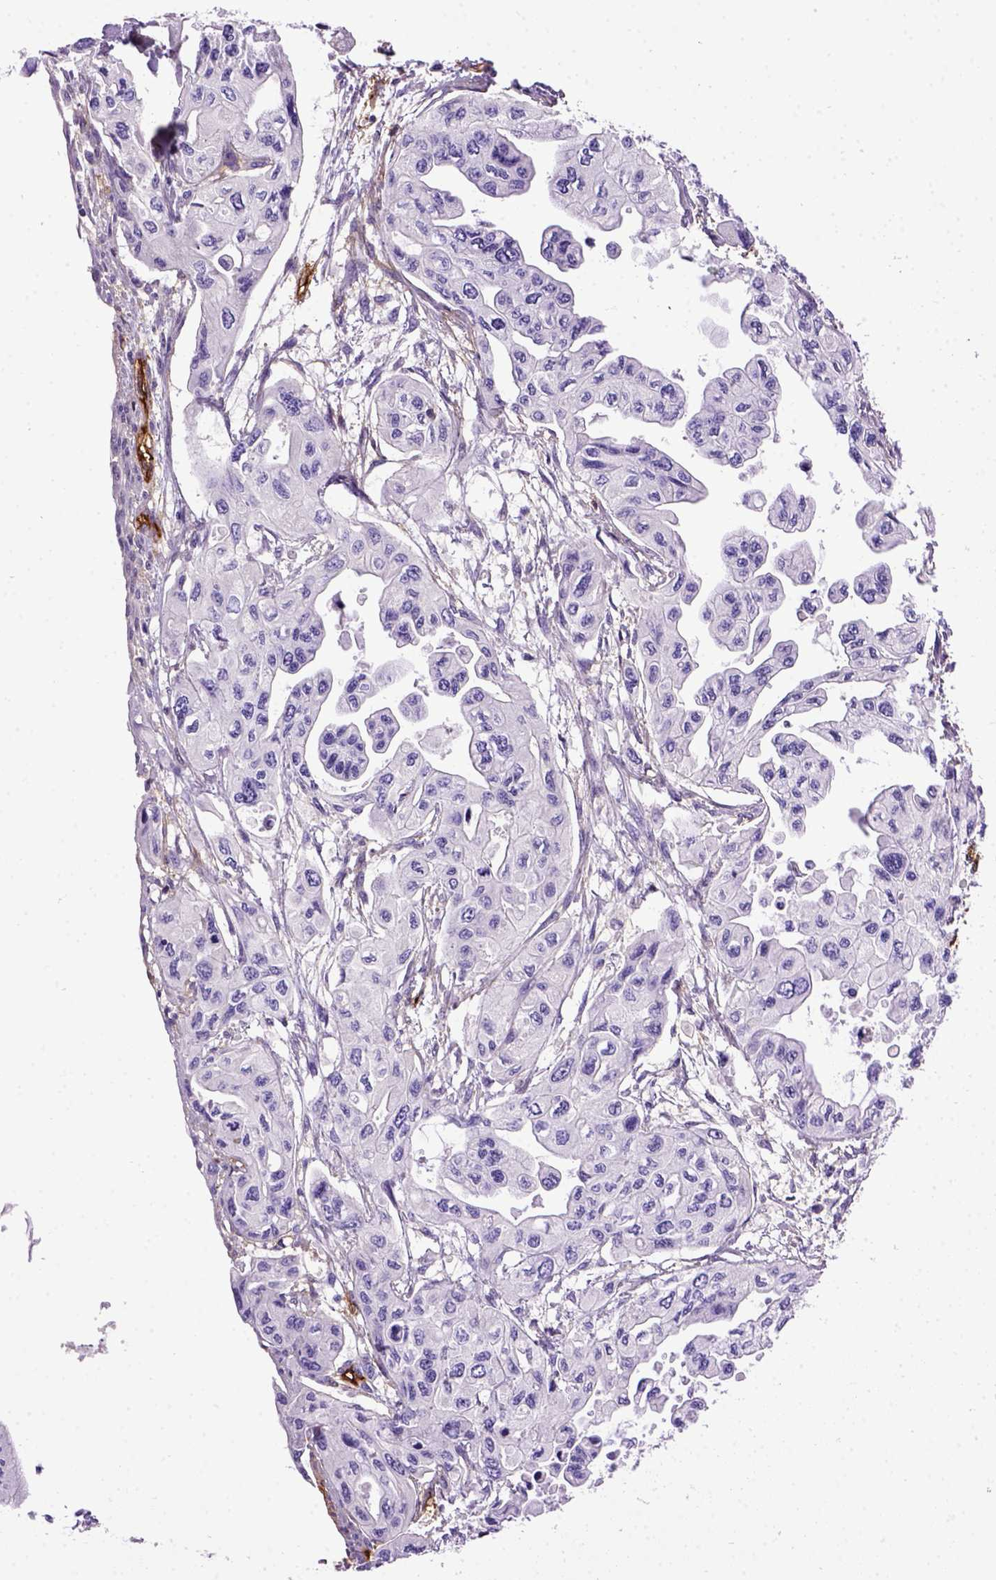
{"staining": {"intensity": "negative", "quantity": "none", "location": "none"}, "tissue": "pancreatic cancer", "cell_type": "Tumor cells", "image_type": "cancer", "snomed": [{"axis": "morphology", "description": "Adenocarcinoma, NOS"}, {"axis": "topography", "description": "Pancreas"}], "caption": "High magnification brightfield microscopy of pancreatic adenocarcinoma stained with DAB (brown) and counterstained with hematoxylin (blue): tumor cells show no significant positivity.", "gene": "ENG", "patient": {"sex": "female", "age": 76}}